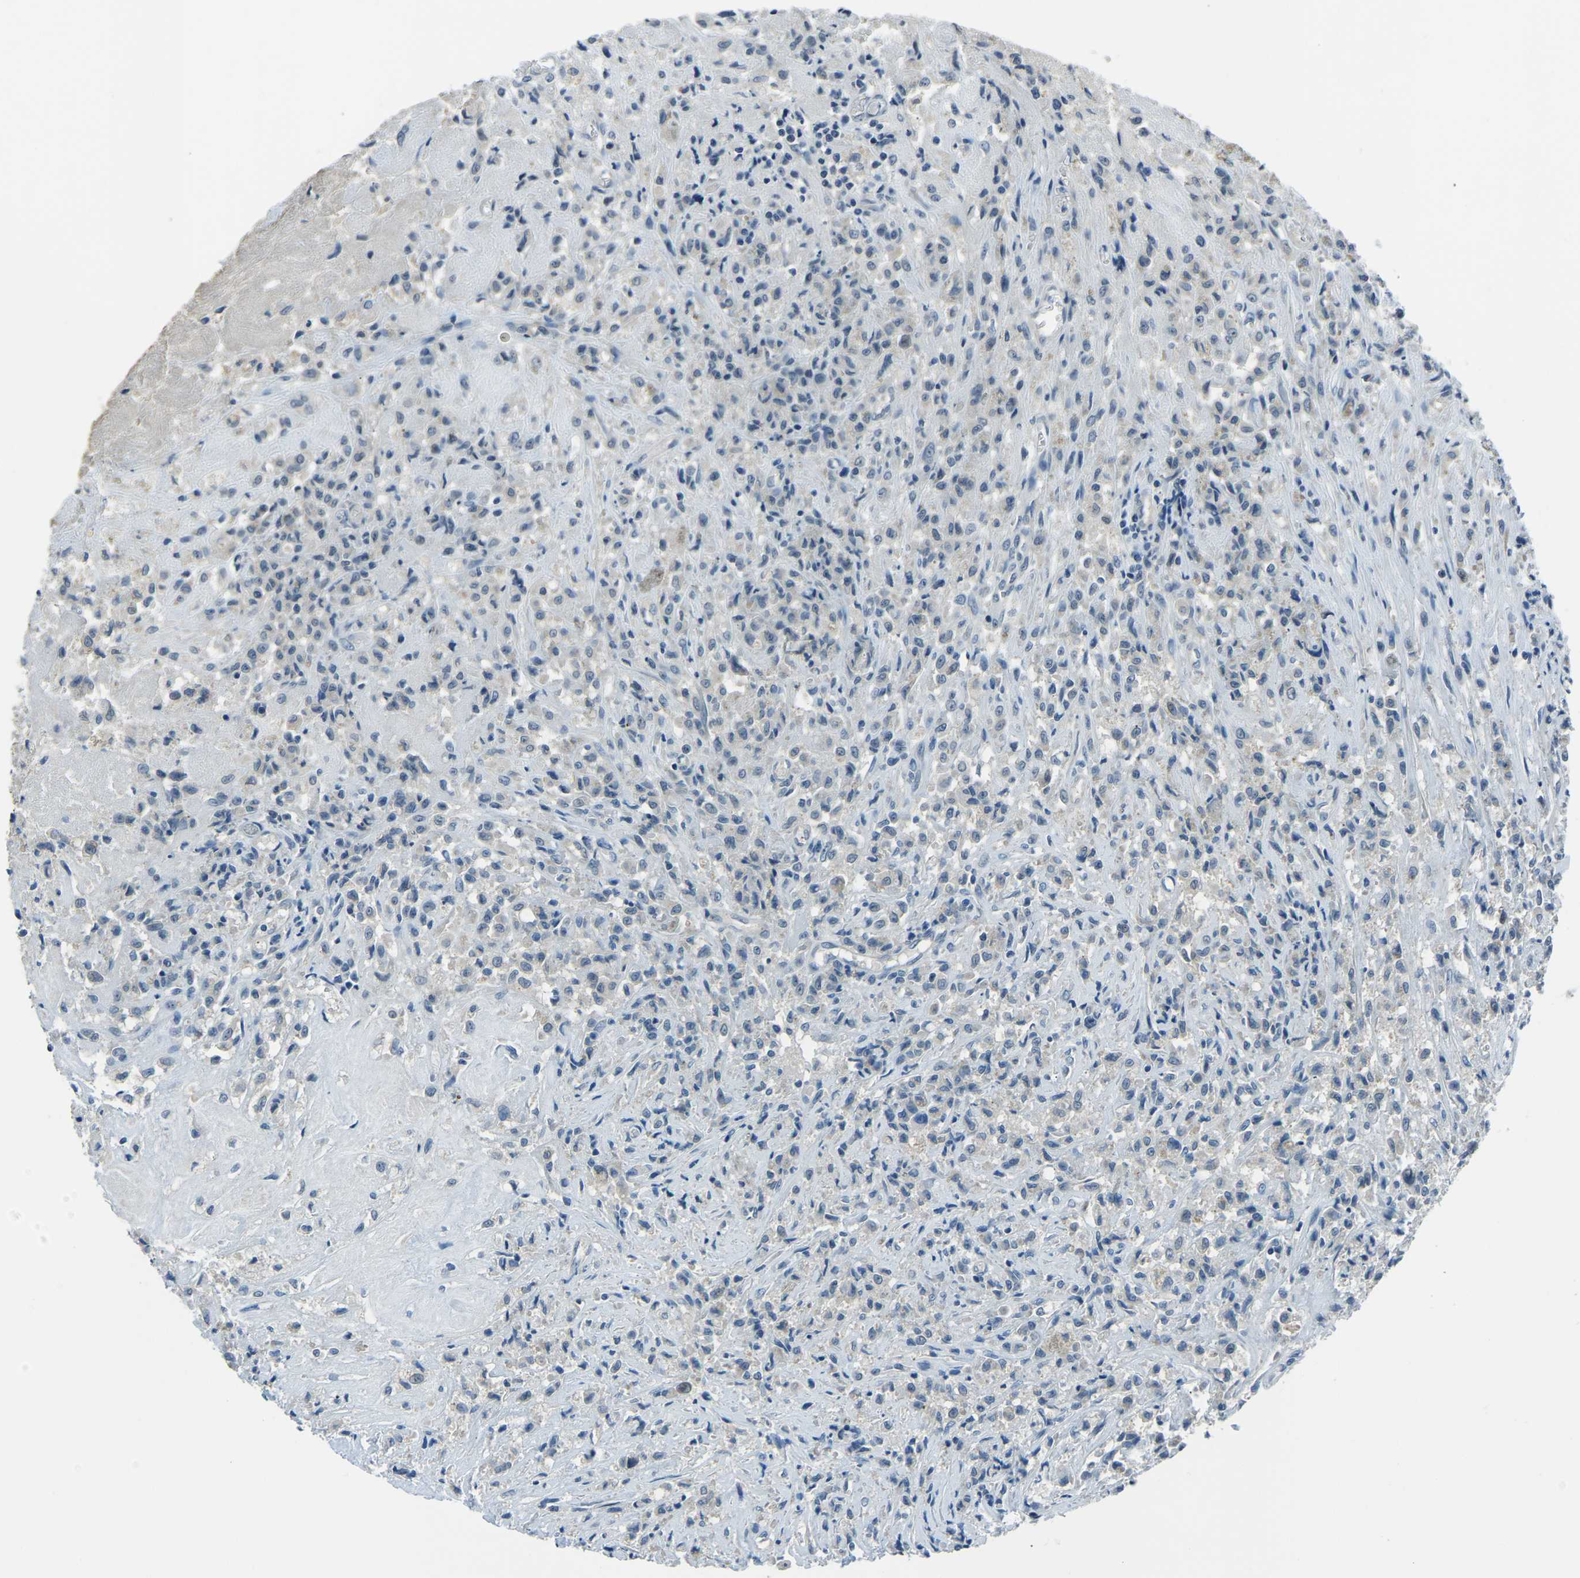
{"staining": {"intensity": "negative", "quantity": "none", "location": "none"}, "tissue": "testis cancer", "cell_type": "Tumor cells", "image_type": "cancer", "snomed": [{"axis": "morphology", "description": "Carcinoma, Embryonal, NOS"}, {"axis": "topography", "description": "Testis"}], "caption": "Immunohistochemistry (IHC) image of neoplastic tissue: human testis cancer (embryonal carcinoma) stained with DAB shows no significant protein expression in tumor cells. (Immunohistochemistry, brightfield microscopy, high magnification).", "gene": "RRP1", "patient": {"sex": "male", "age": 2}}